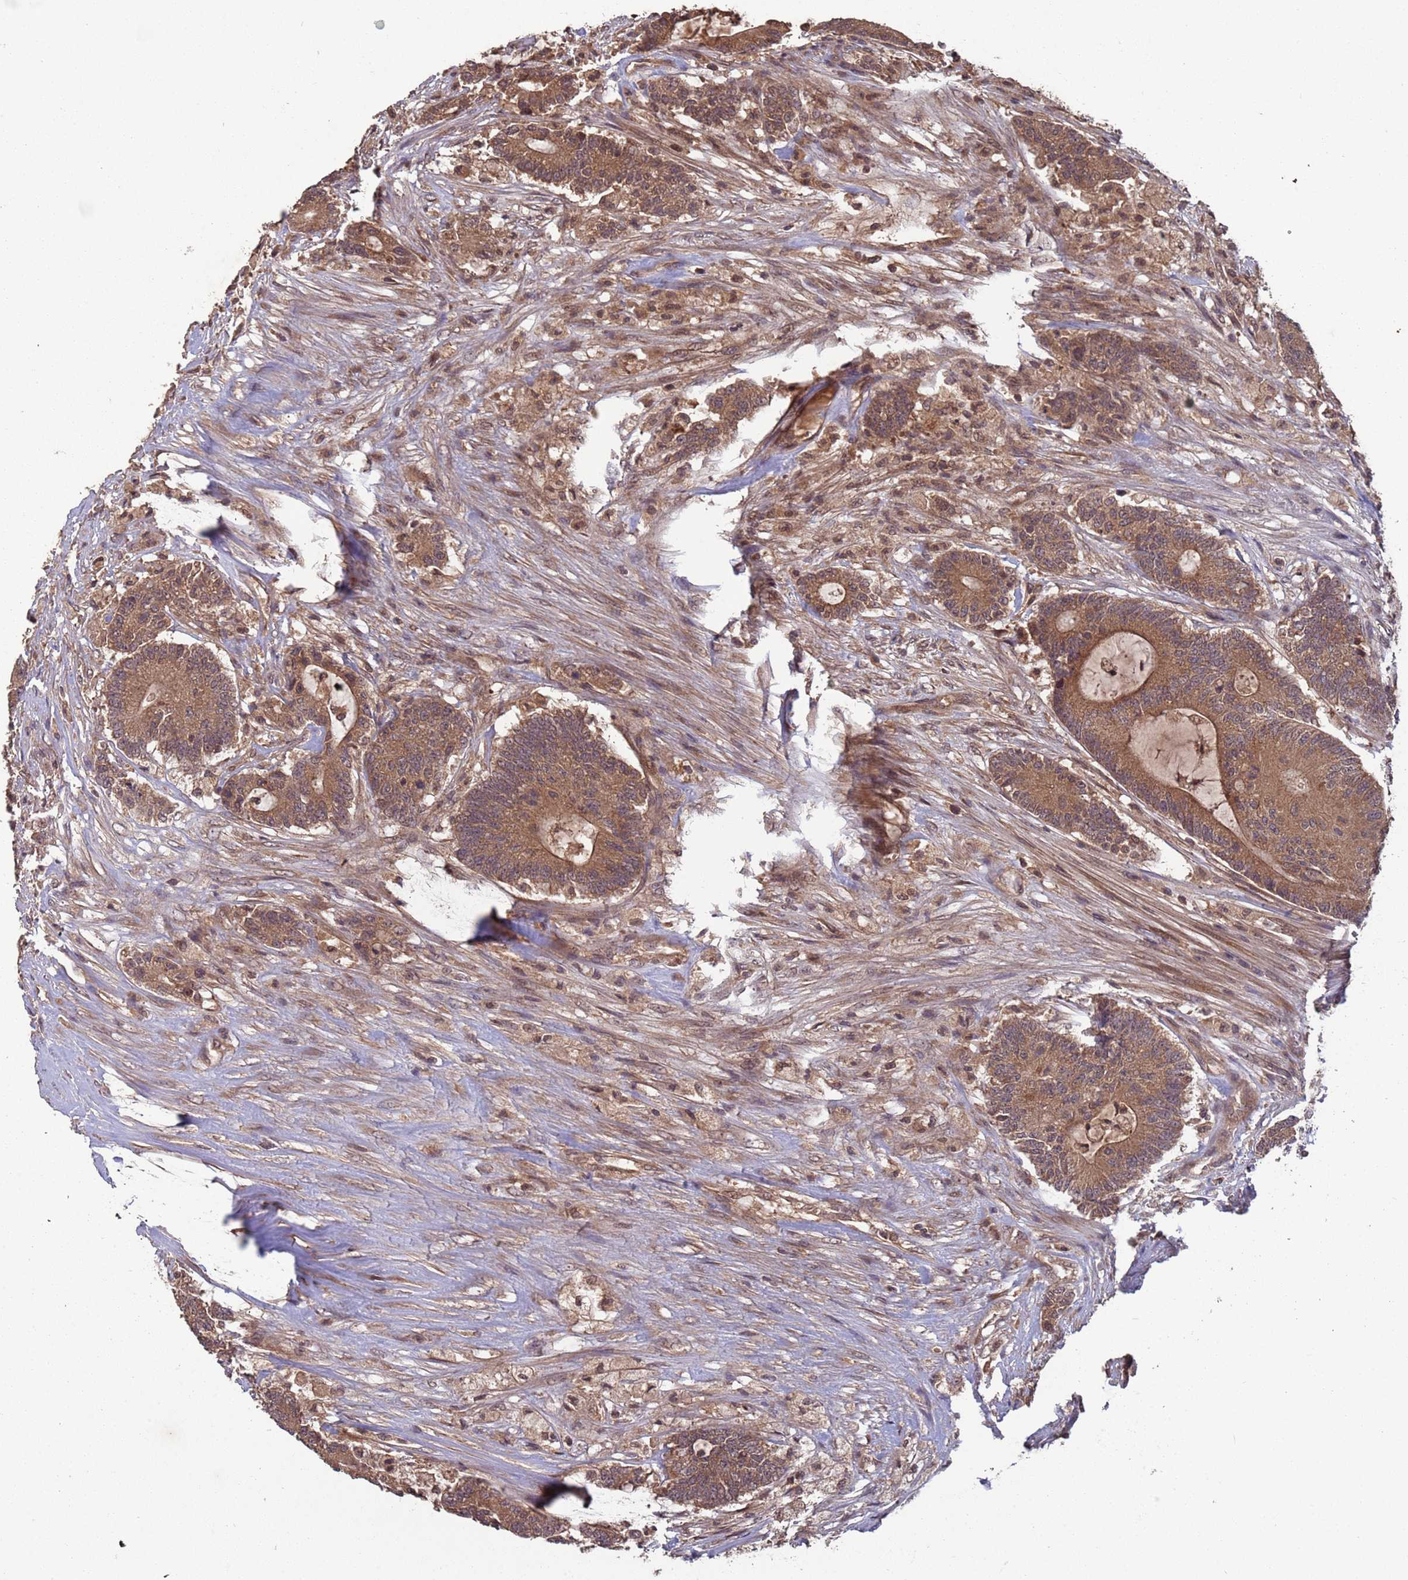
{"staining": {"intensity": "moderate", "quantity": ">75%", "location": "cytoplasmic/membranous"}, "tissue": "colorectal cancer", "cell_type": "Tumor cells", "image_type": "cancer", "snomed": [{"axis": "morphology", "description": "Adenocarcinoma, NOS"}, {"axis": "topography", "description": "Colon"}], "caption": "Colorectal cancer stained with a brown dye shows moderate cytoplasmic/membranous positive positivity in about >75% of tumor cells.", "gene": "ERI1", "patient": {"sex": "female", "age": 84}}